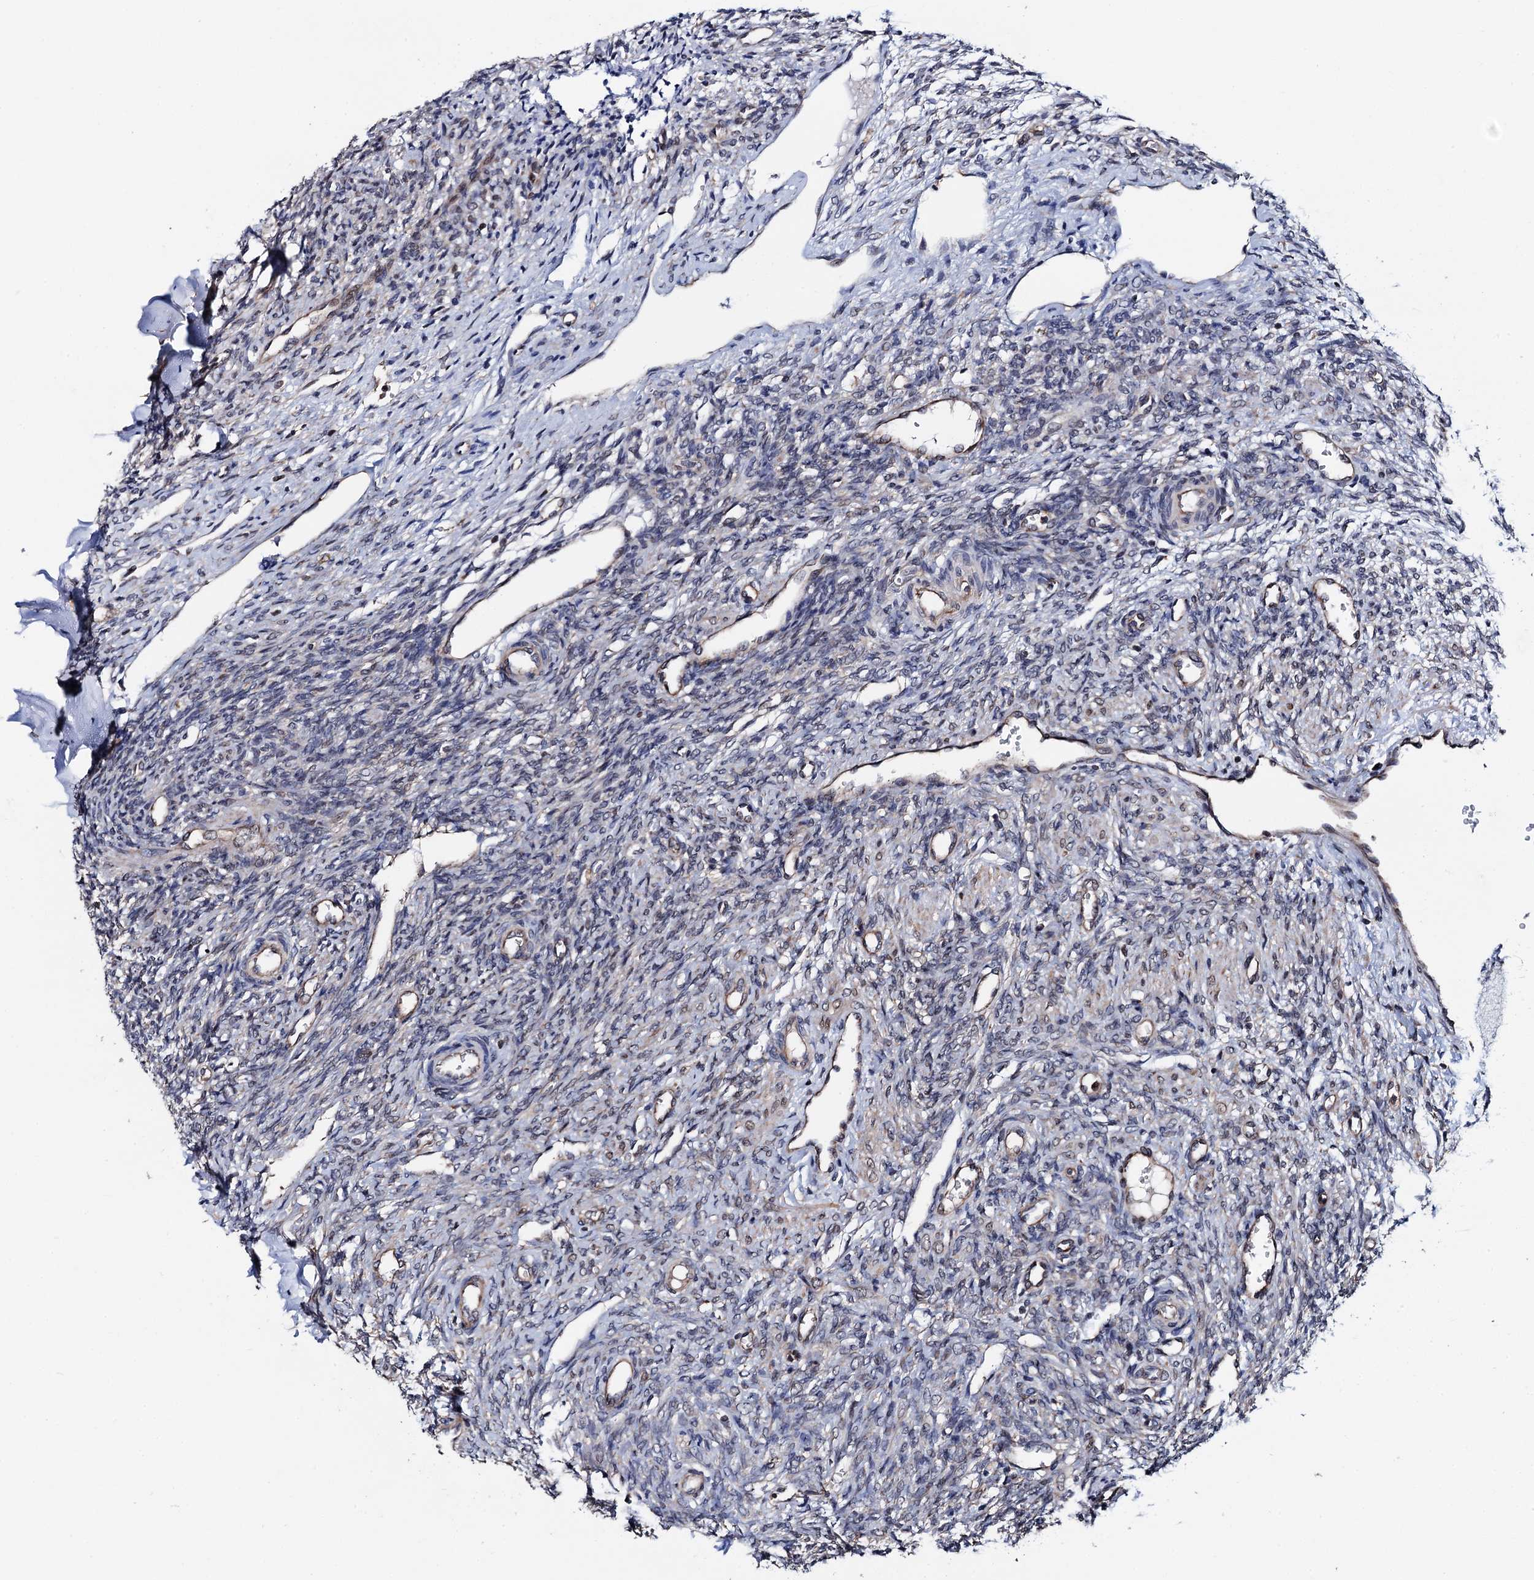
{"staining": {"intensity": "negative", "quantity": "none", "location": "none"}, "tissue": "ovary", "cell_type": "Ovarian stroma cells", "image_type": "normal", "snomed": [{"axis": "morphology", "description": "Normal tissue, NOS"}, {"axis": "topography", "description": "Ovary"}], "caption": "Immunohistochemistry of unremarkable ovary displays no expression in ovarian stroma cells.", "gene": "PTCD3", "patient": {"sex": "female", "age": 41}}